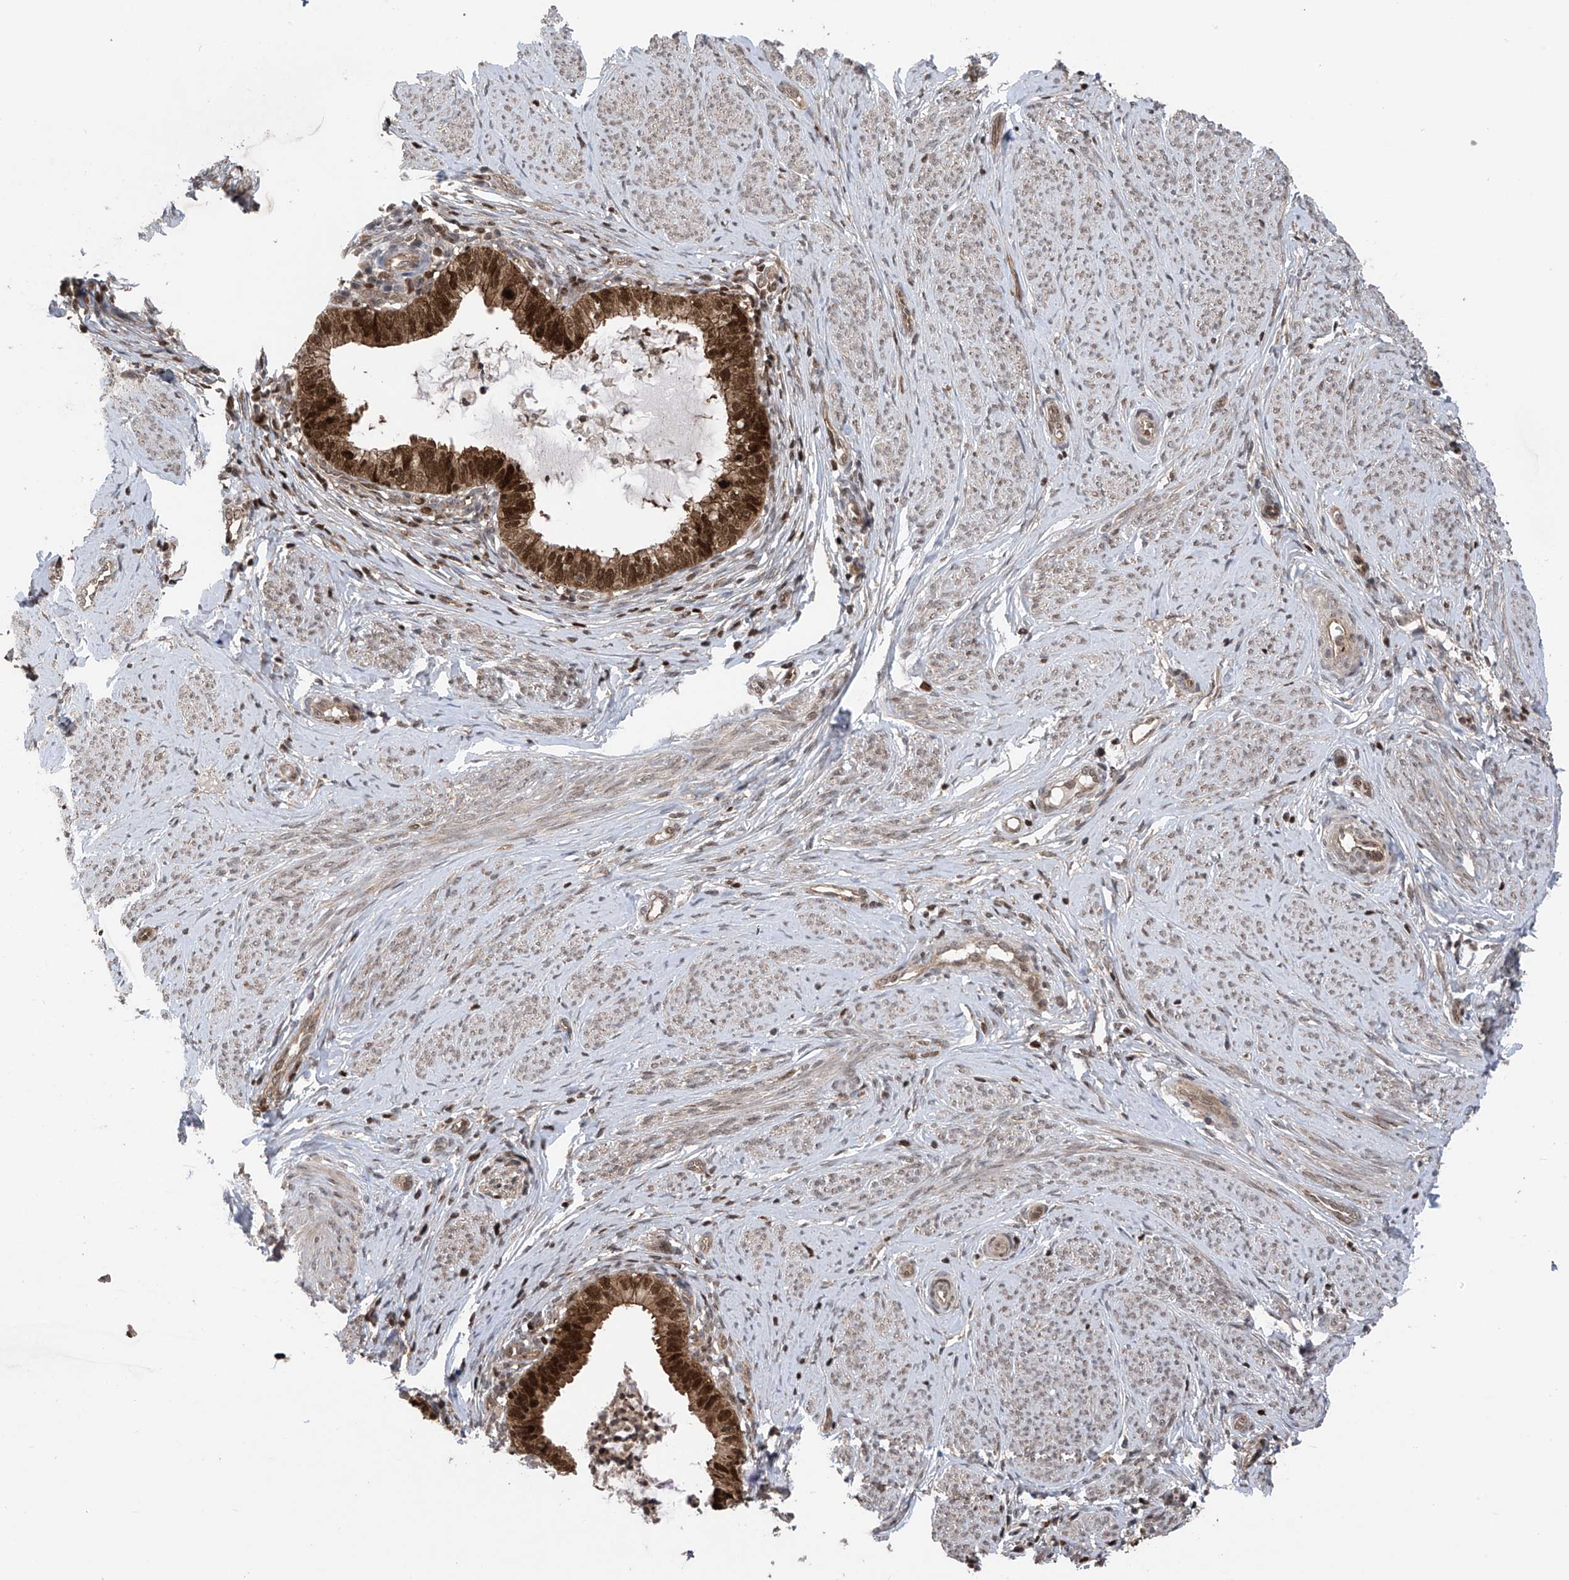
{"staining": {"intensity": "strong", "quantity": ">75%", "location": "cytoplasmic/membranous,nuclear"}, "tissue": "cervical cancer", "cell_type": "Tumor cells", "image_type": "cancer", "snomed": [{"axis": "morphology", "description": "Adenocarcinoma, NOS"}, {"axis": "topography", "description": "Cervix"}], "caption": "There is high levels of strong cytoplasmic/membranous and nuclear staining in tumor cells of adenocarcinoma (cervical), as demonstrated by immunohistochemical staining (brown color).", "gene": "DNAJC9", "patient": {"sex": "female", "age": 36}}